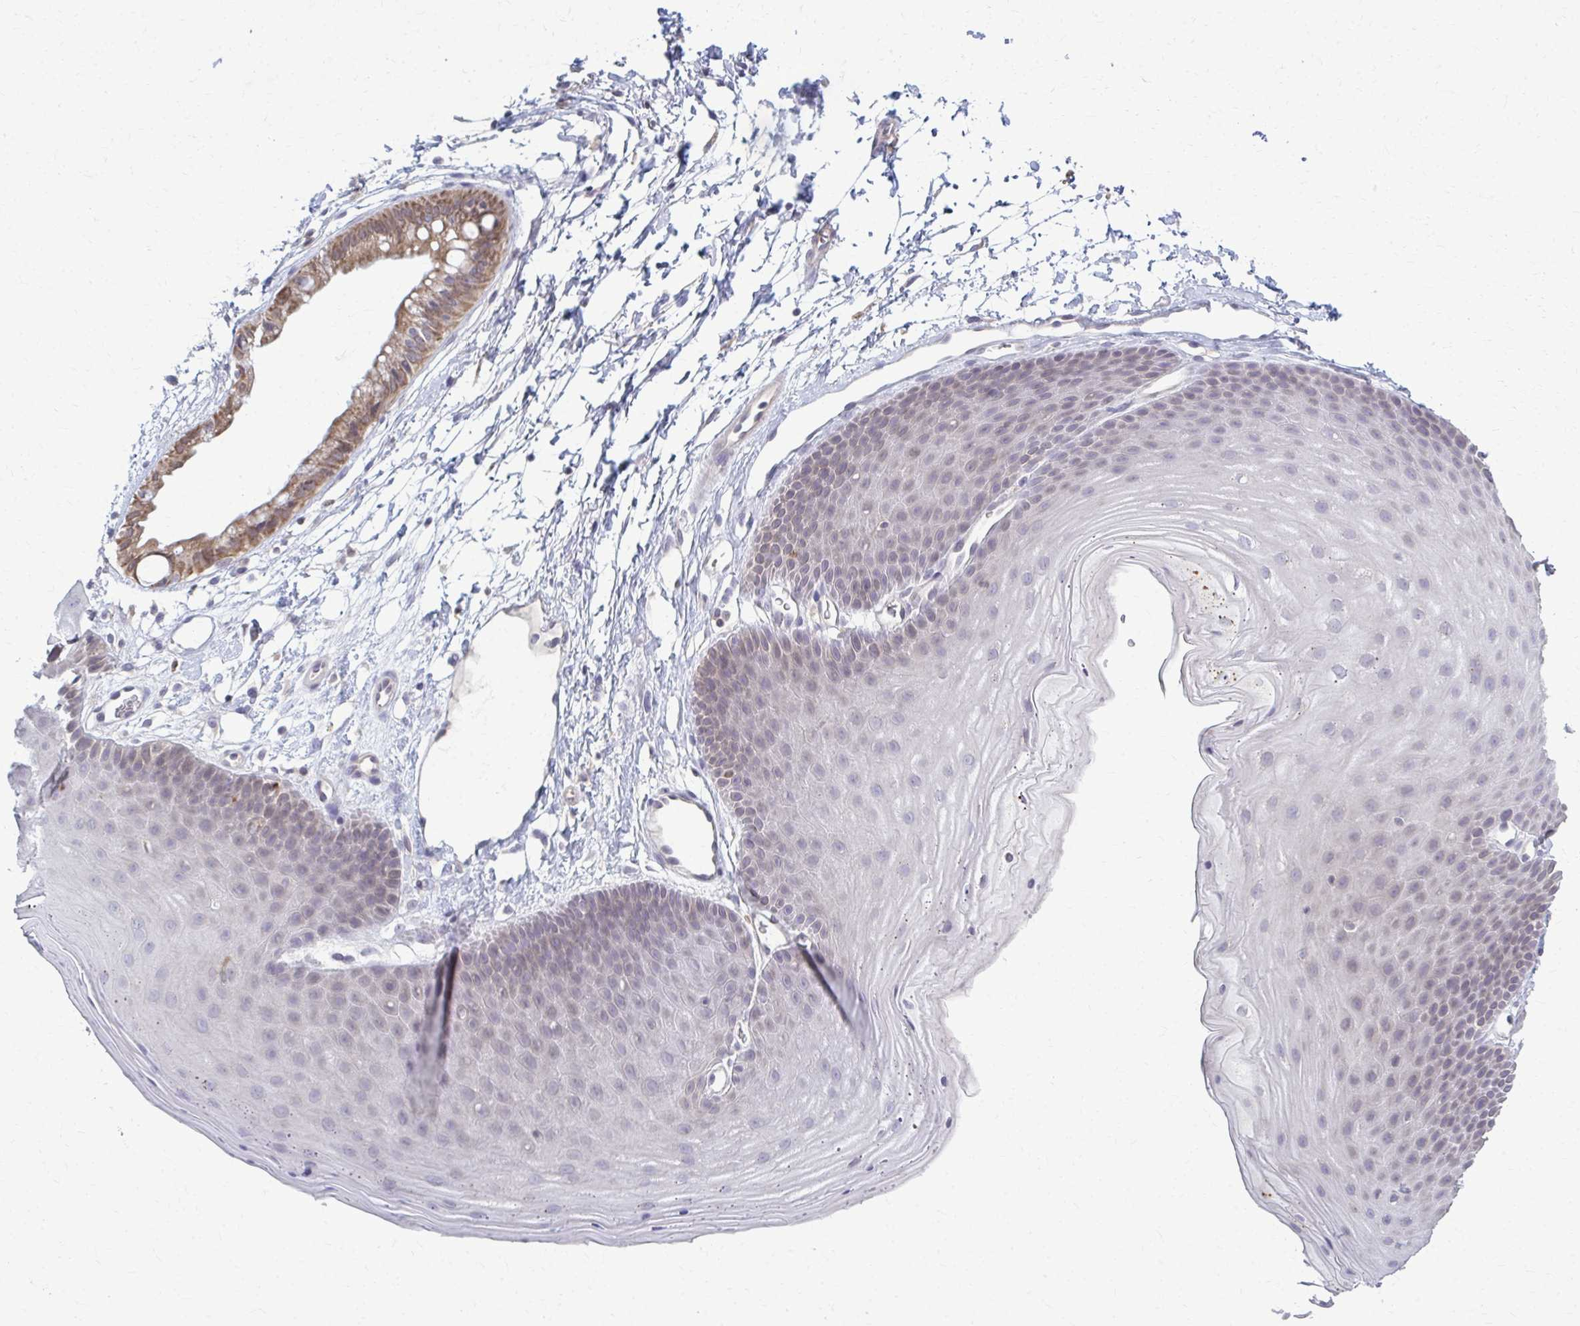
{"staining": {"intensity": "moderate", "quantity": "<25%", "location": "cytoplasmic/membranous"}, "tissue": "skin", "cell_type": "Epidermal cells", "image_type": "normal", "snomed": [{"axis": "morphology", "description": "Normal tissue, NOS"}, {"axis": "topography", "description": "Anal"}], "caption": "Protein staining by IHC shows moderate cytoplasmic/membranous expression in approximately <25% of epidermal cells in benign skin. The protein is shown in brown color, while the nuclei are stained blue.", "gene": "MCRIP2", "patient": {"sex": "male", "age": 53}}